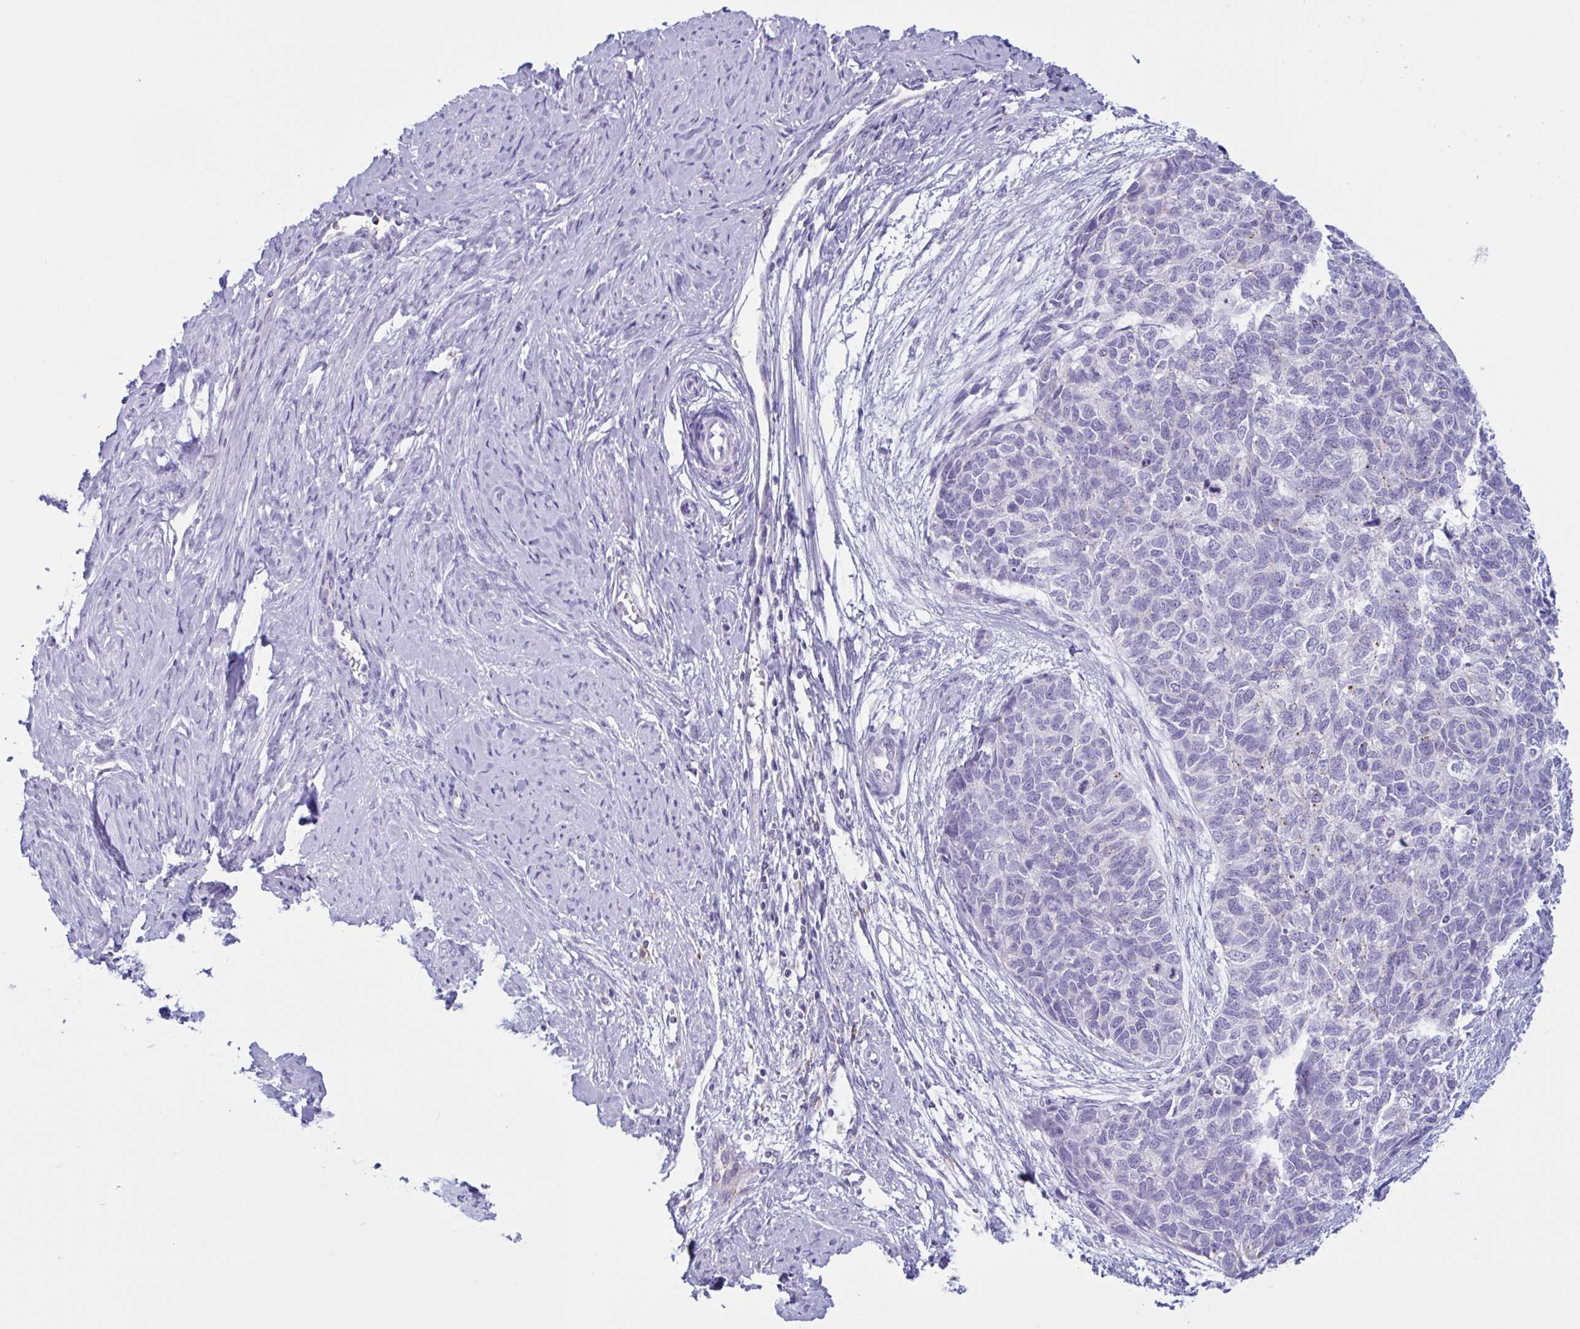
{"staining": {"intensity": "negative", "quantity": "none", "location": "none"}, "tissue": "cervical cancer", "cell_type": "Tumor cells", "image_type": "cancer", "snomed": [{"axis": "morphology", "description": "Squamous cell carcinoma, NOS"}, {"axis": "topography", "description": "Cervix"}], "caption": "Protein analysis of cervical squamous cell carcinoma reveals no significant staining in tumor cells.", "gene": "XCL1", "patient": {"sex": "female", "age": 63}}